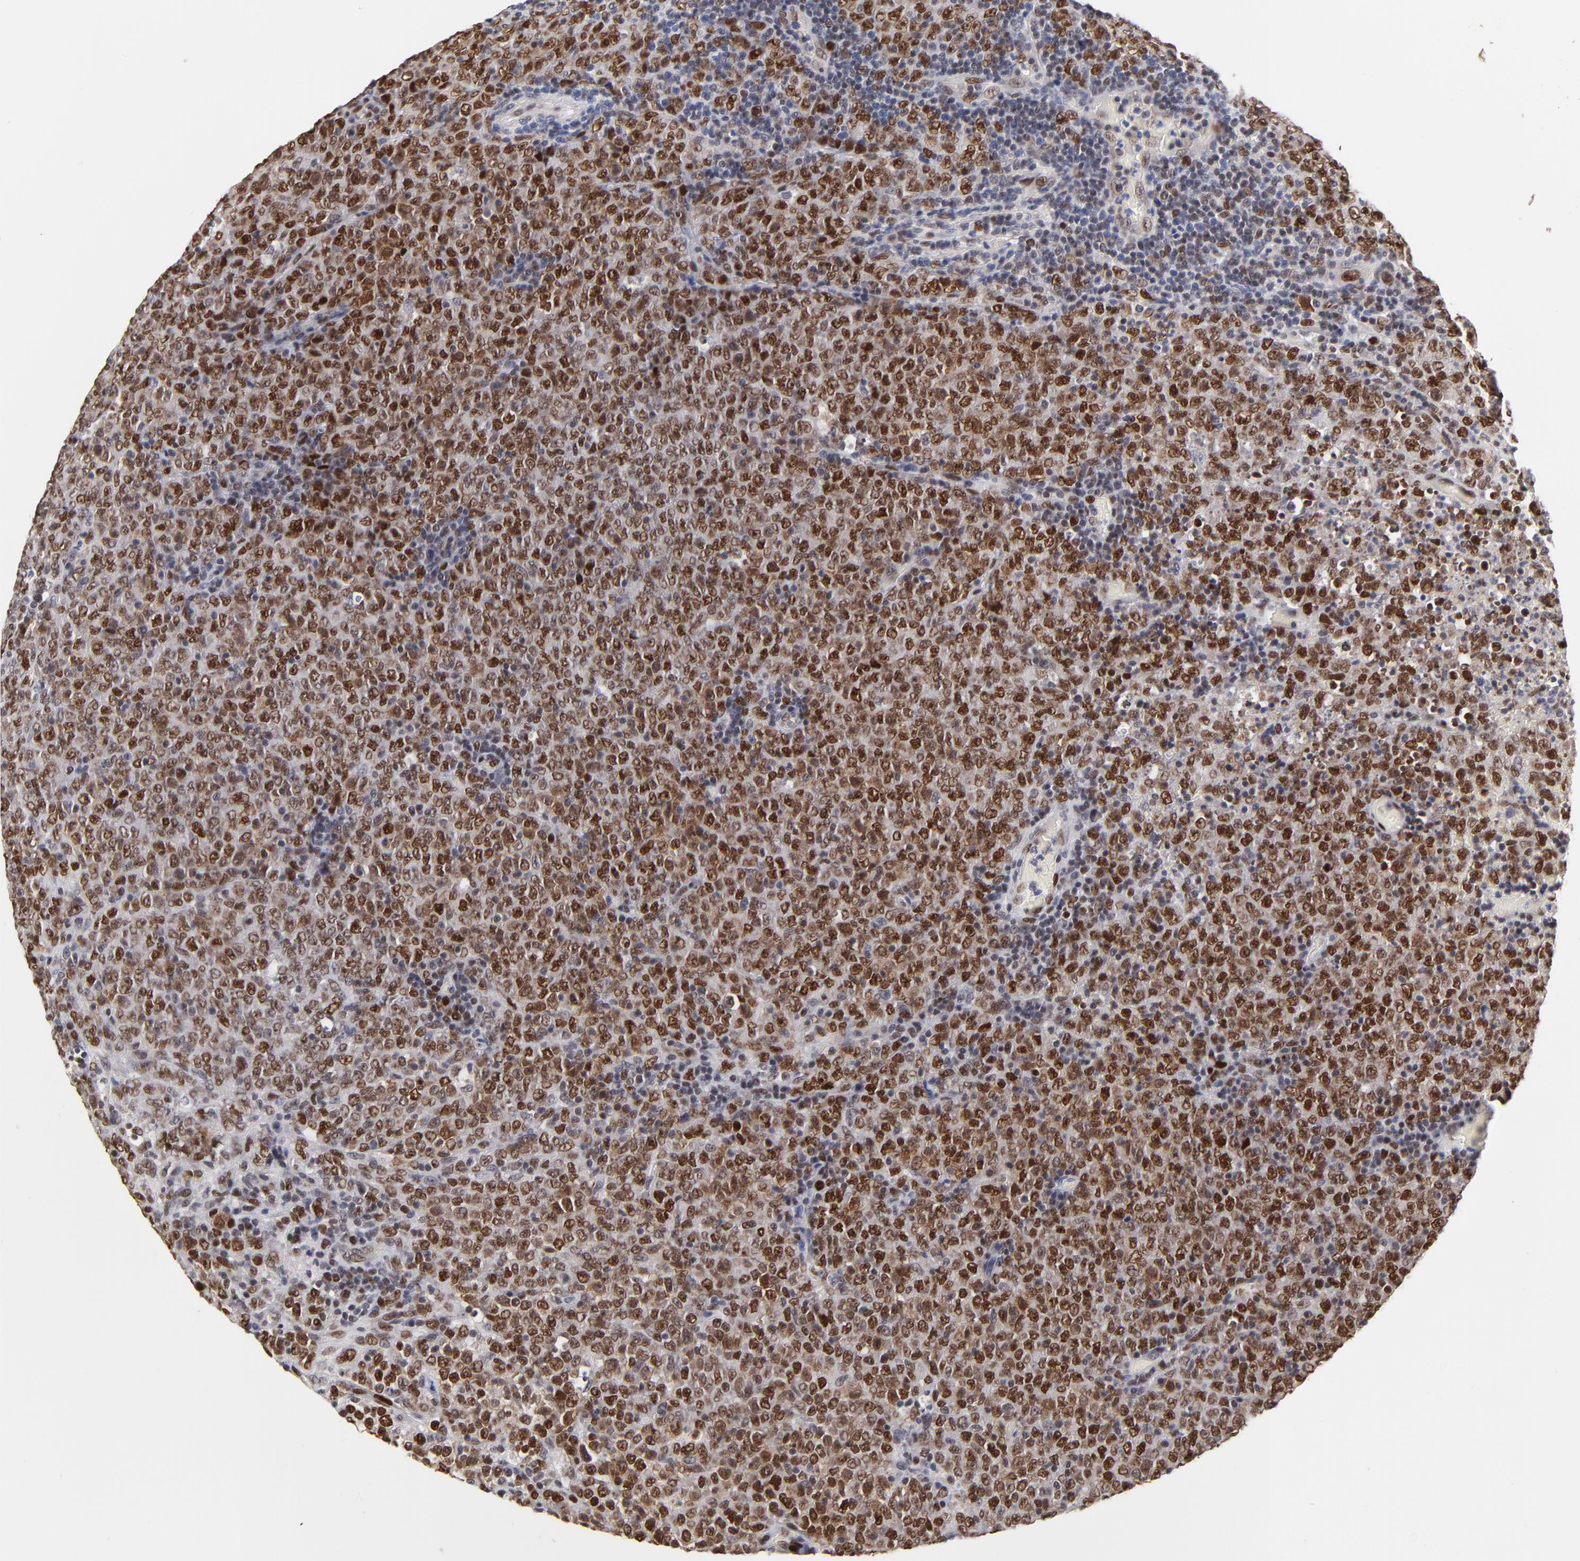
{"staining": {"intensity": "strong", "quantity": ">75%", "location": "nuclear"}, "tissue": "lymphoma", "cell_type": "Tumor cells", "image_type": "cancer", "snomed": [{"axis": "morphology", "description": "Malignant lymphoma, non-Hodgkin's type, High grade"}, {"axis": "topography", "description": "Tonsil"}], "caption": "Immunohistochemical staining of malignant lymphoma, non-Hodgkin's type (high-grade) shows strong nuclear protein staining in about >75% of tumor cells.", "gene": "OGFOD1", "patient": {"sex": "female", "age": 36}}